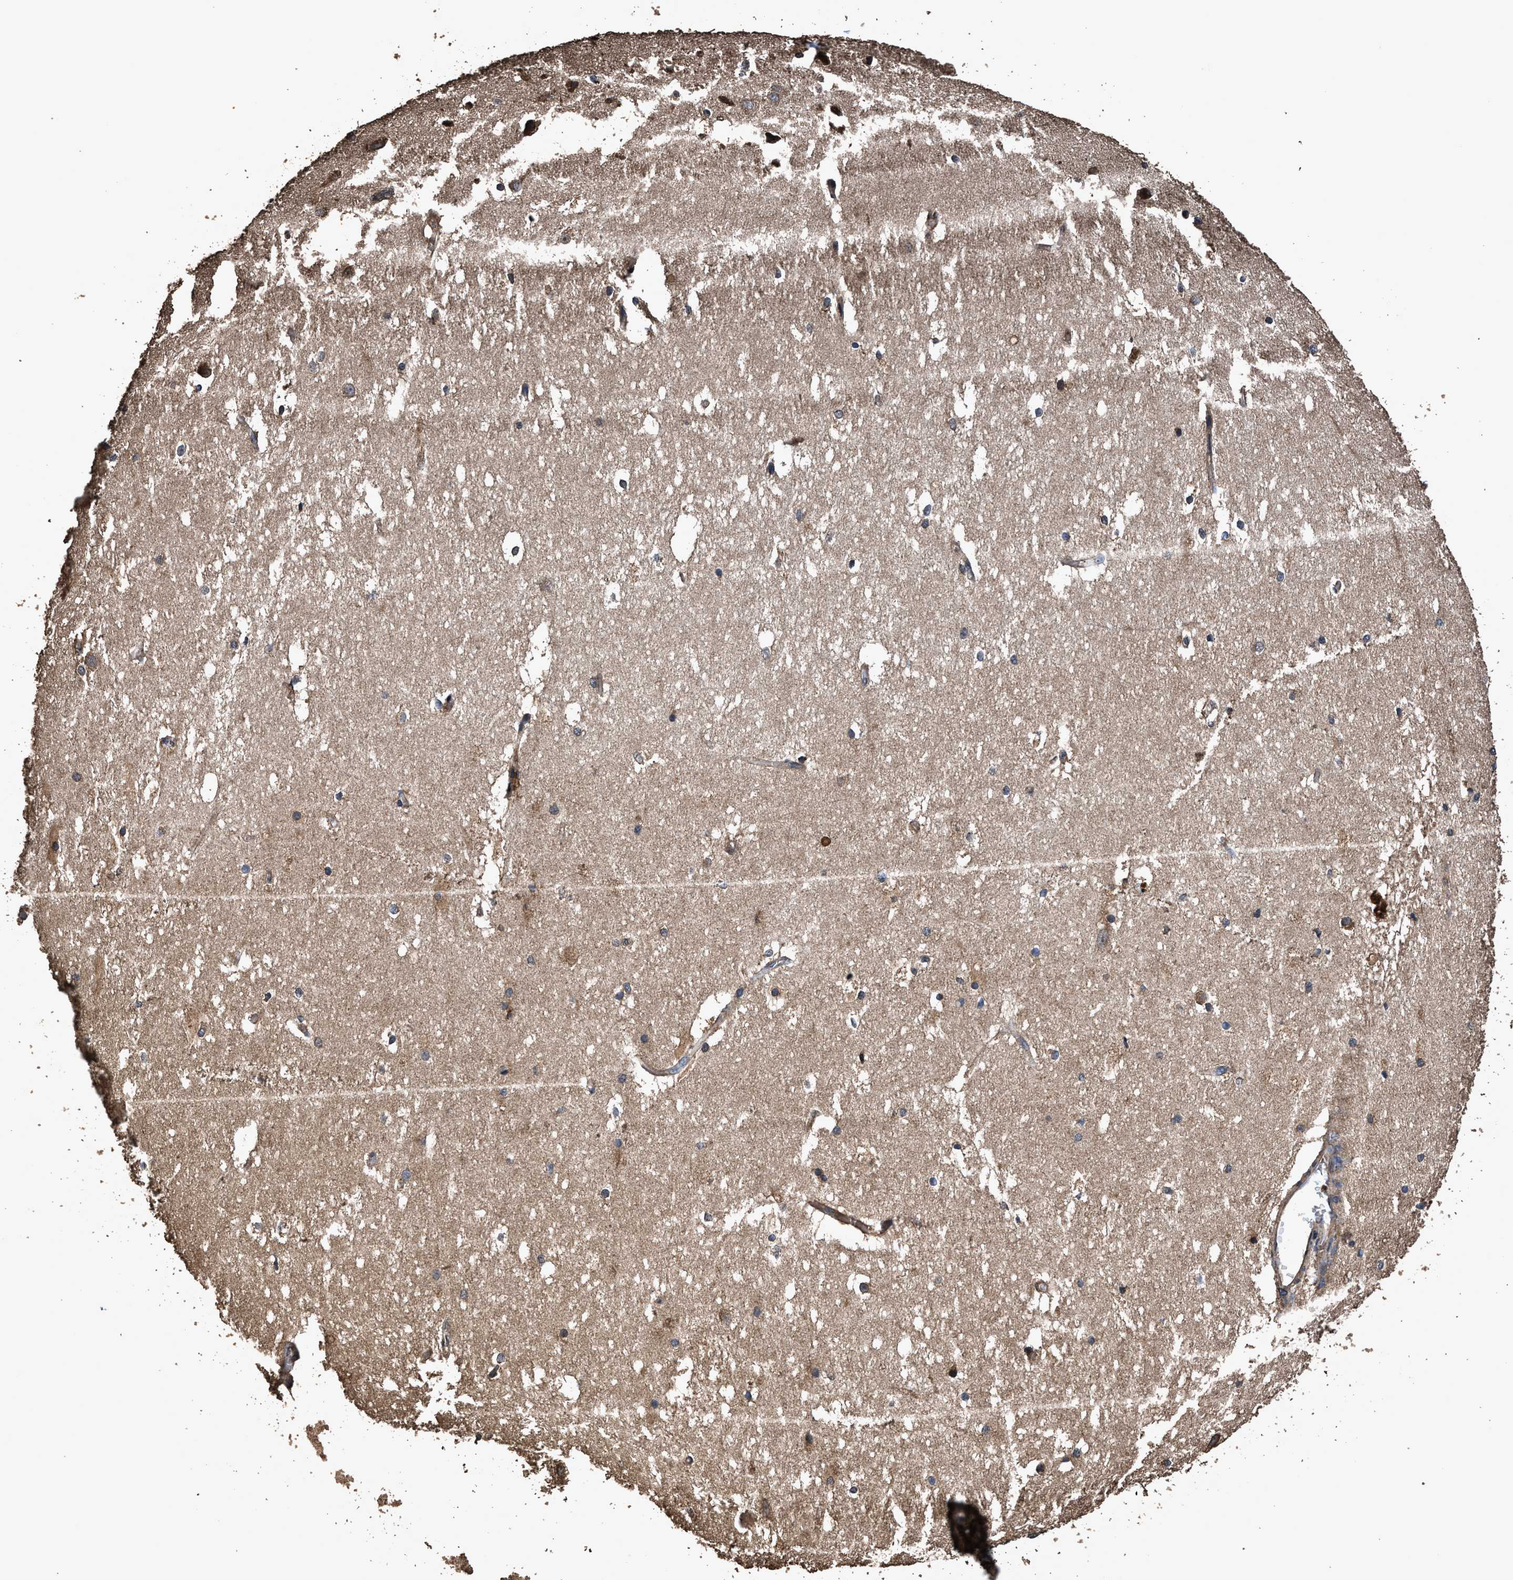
{"staining": {"intensity": "moderate", "quantity": "25%-75%", "location": "cytoplasmic/membranous"}, "tissue": "hippocampus", "cell_type": "Glial cells", "image_type": "normal", "snomed": [{"axis": "morphology", "description": "Normal tissue, NOS"}, {"axis": "topography", "description": "Hippocampus"}], "caption": "Protein analysis of benign hippocampus demonstrates moderate cytoplasmic/membranous staining in approximately 25%-75% of glial cells. (DAB (3,3'-diaminobenzidine) IHC, brown staining for protein, blue staining for nuclei).", "gene": "ZMYND19", "patient": {"sex": "female", "age": 19}}